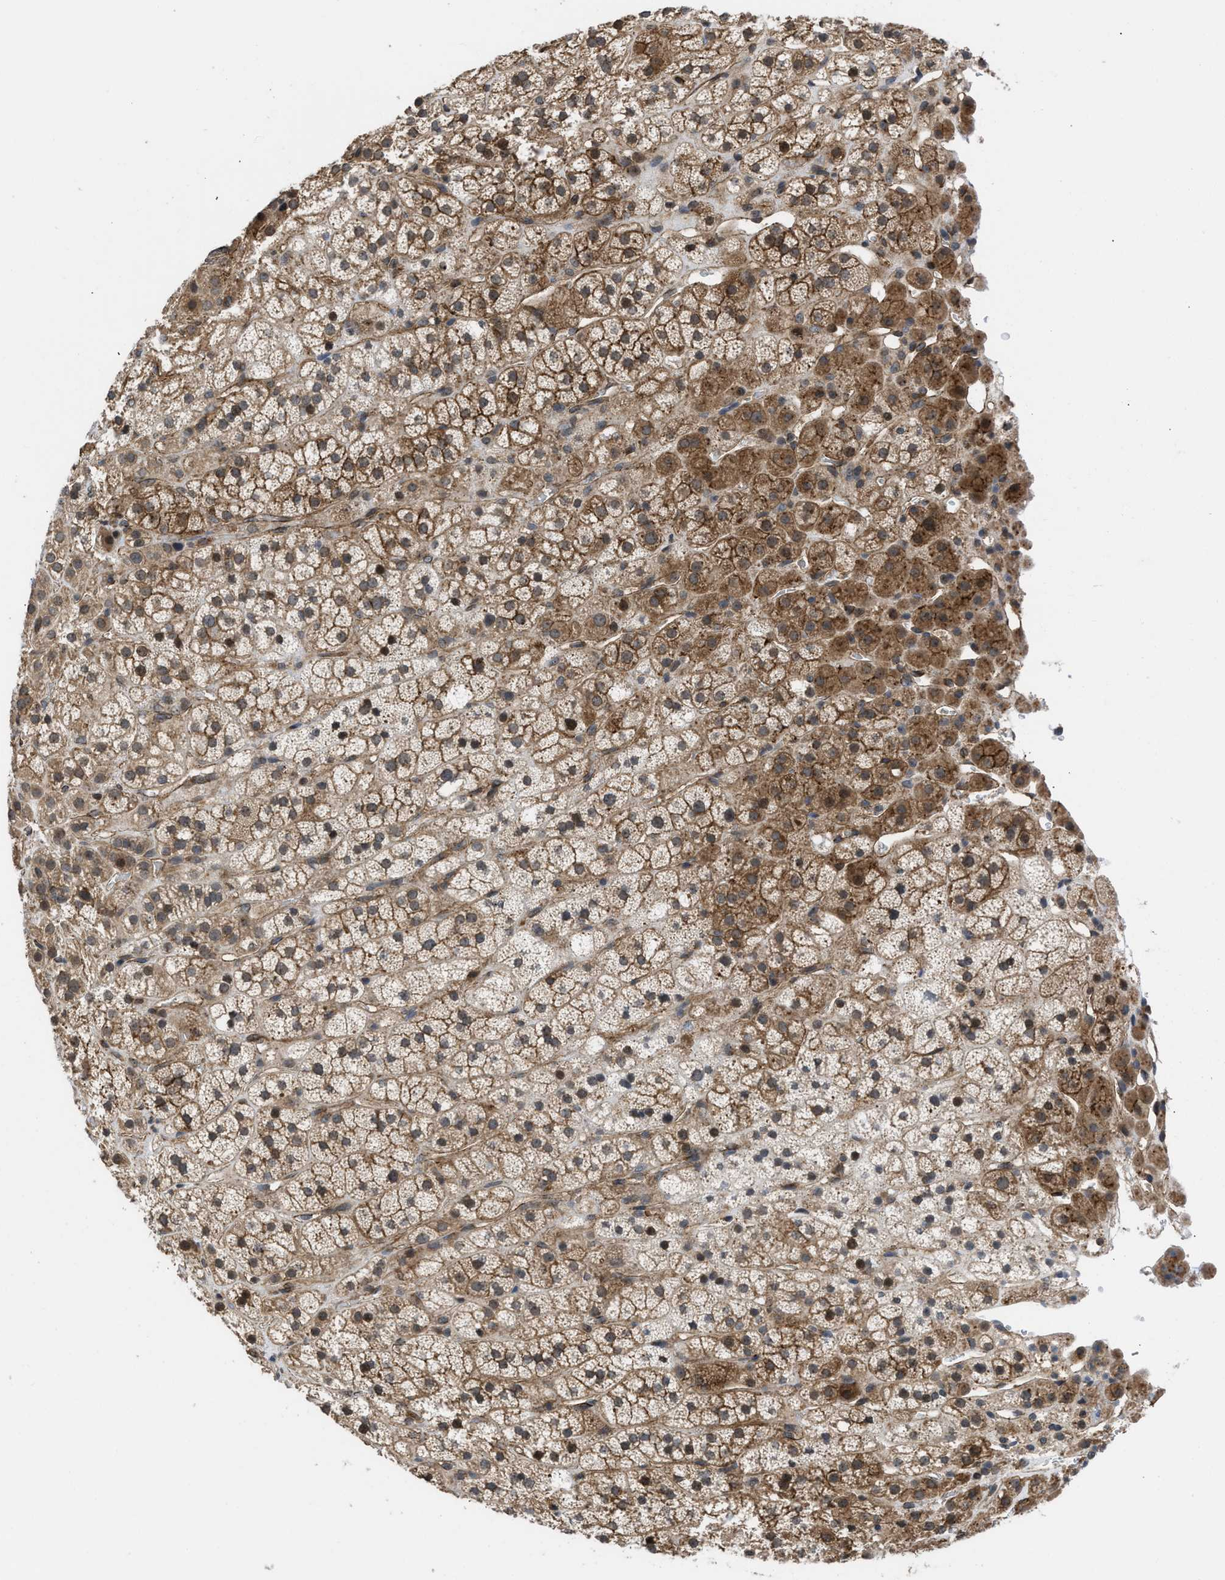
{"staining": {"intensity": "moderate", "quantity": ">75%", "location": "cytoplasmic/membranous,nuclear"}, "tissue": "adrenal gland", "cell_type": "Glandular cells", "image_type": "normal", "snomed": [{"axis": "morphology", "description": "Normal tissue, NOS"}, {"axis": "topography", "description": "Adrenal gland"}], "caption": "Immunohistochemistry photomicrograph of normal adrenal gland: adrenal gland stained using immunohistochemistry reveals medium levels of moderate protein expression localized specifically in the cytoplasmic/membranous,nuclear of glandular cells, appearing as a cytoplasmic/membranous,nuclear brown color.", "gene": "GPATCH2L", "patient": {"sex": "male", "age": 56}}